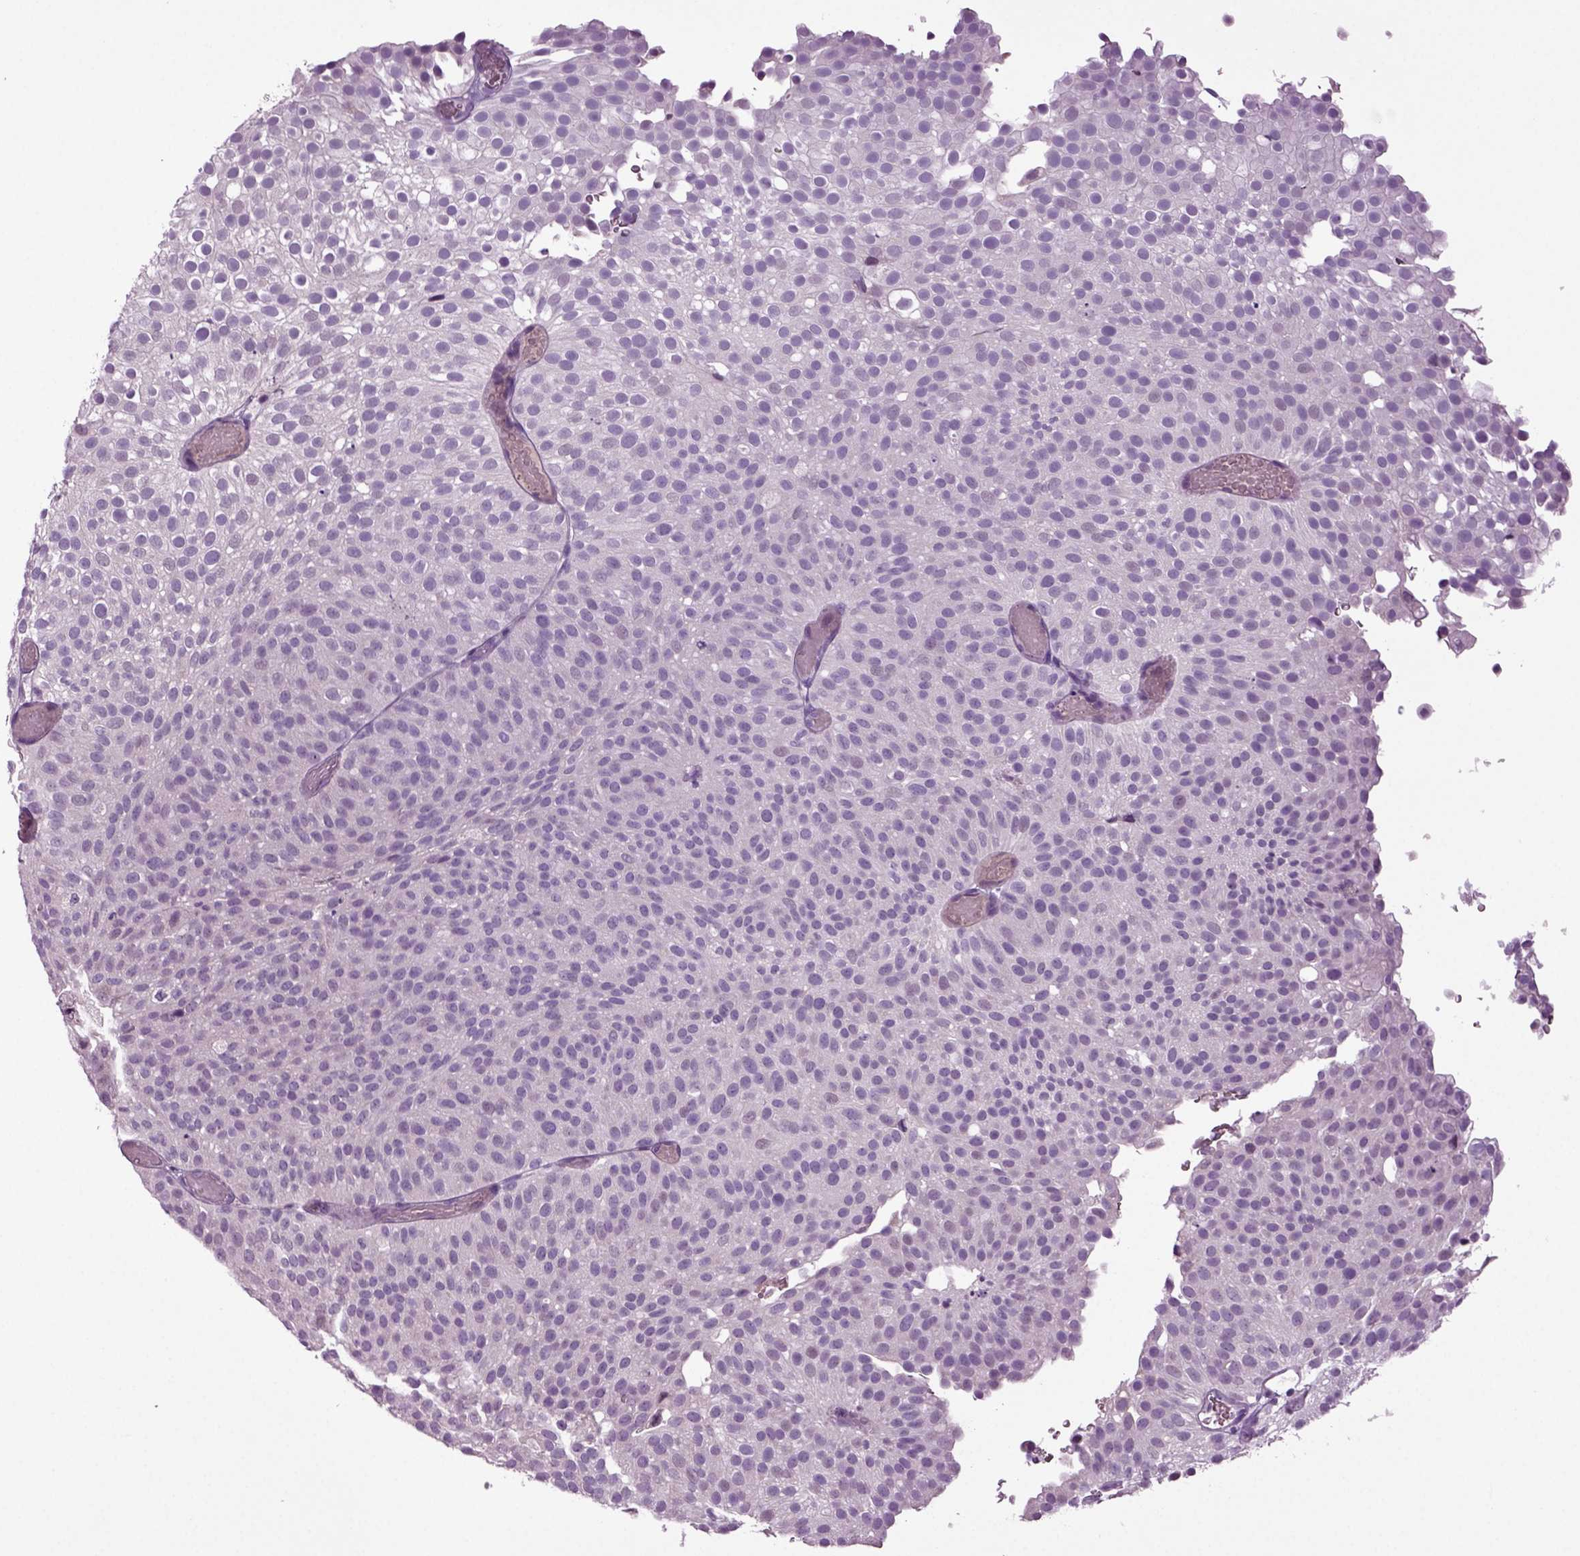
{"staining": {"intensity": "negative", "quantity": "none", "location": "none"}, "tissue": "urothelial cancer", "cell_type": "Tumor cells", "image_type": "cancer", "snomed": [{"axis": "morphology", "description": "Urothelial carcinoma, Low grade"}, {"axis": "topography", "description": "Urinary bladder"}], "caption": "Urothelial cancer was stained to show a protein in brown. There is no significant expression in tumor cells.", "gene": "FGF11", "patient": {"sex": "male", "age": 78}}